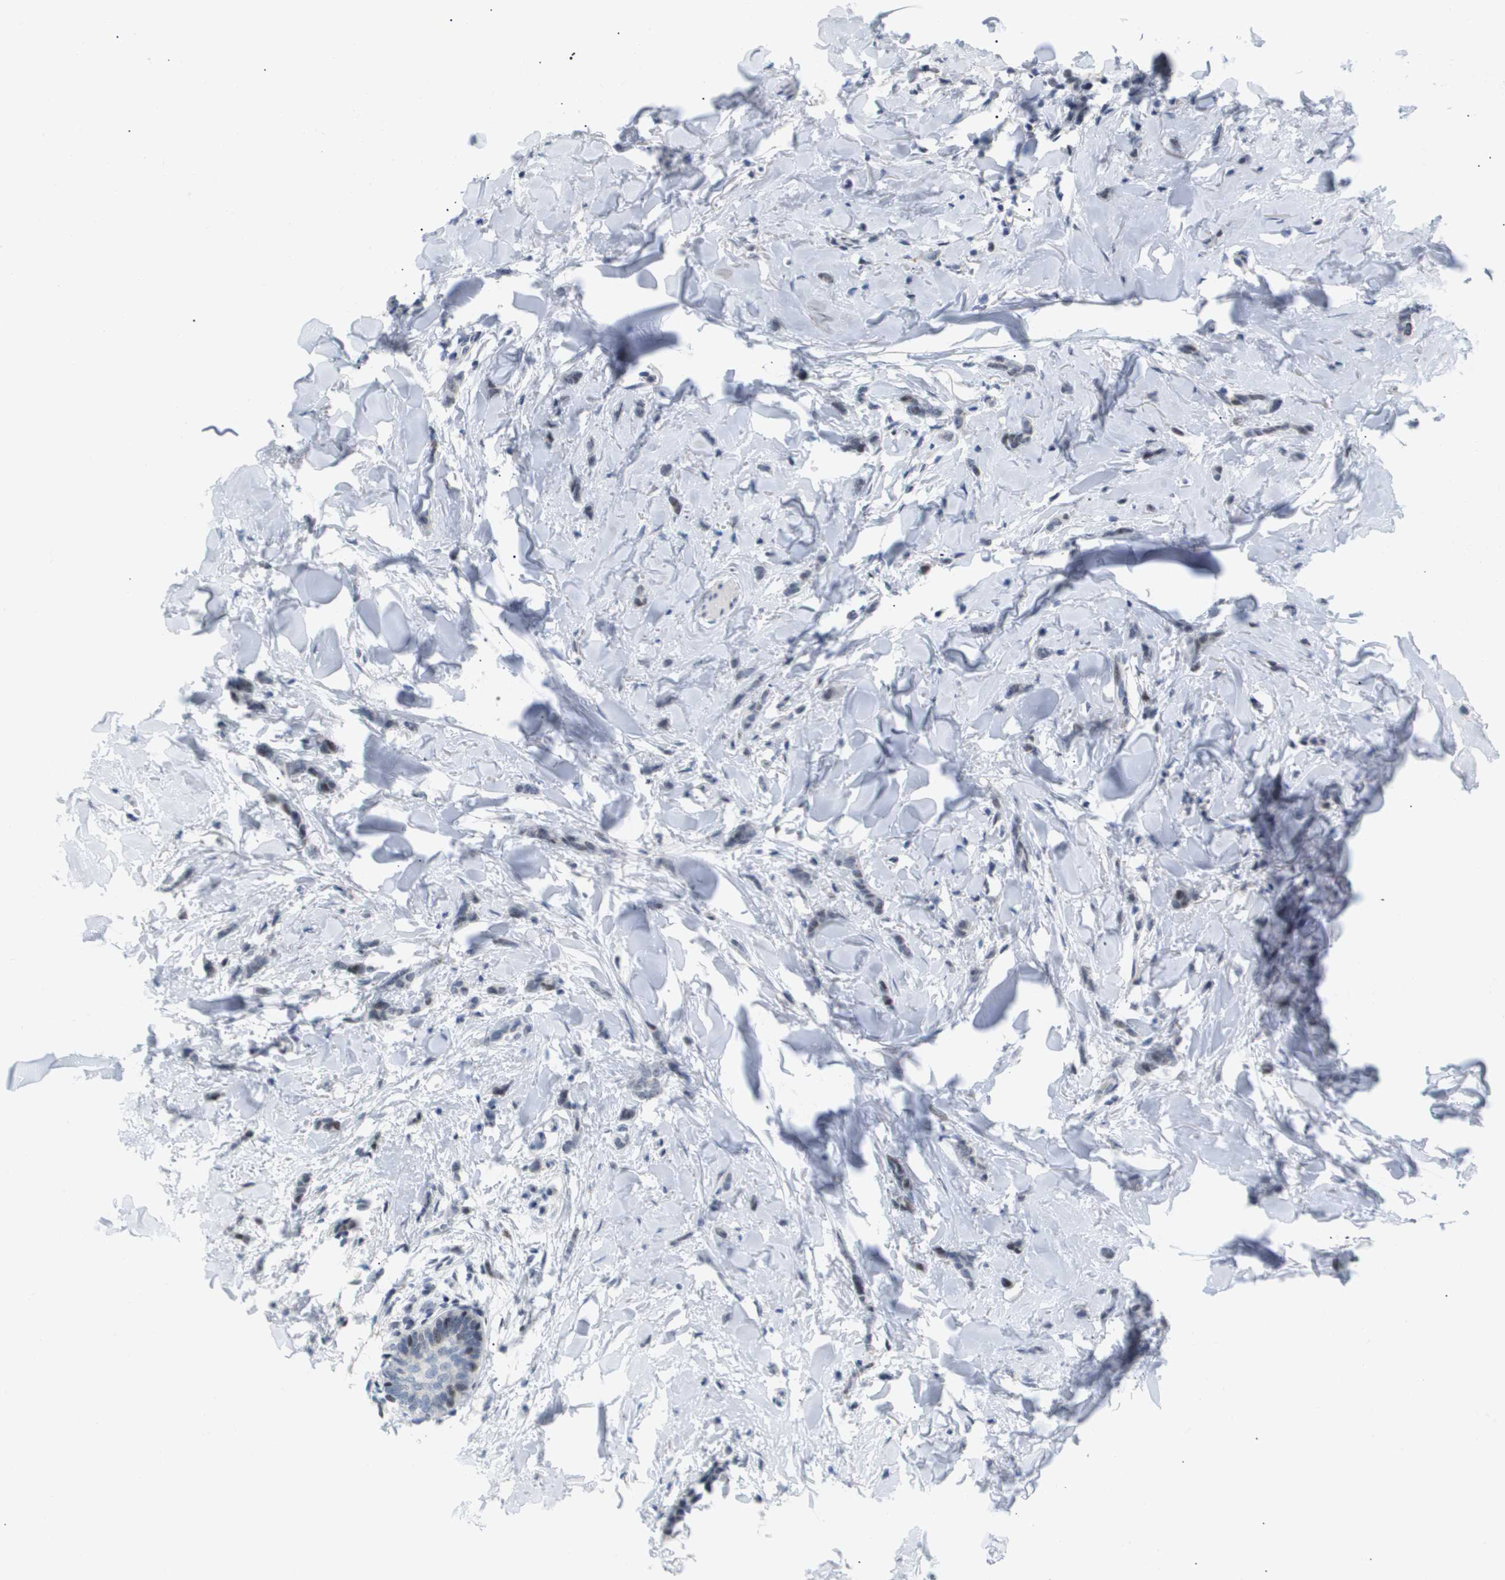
{"staining": {"intensity": "weak", "quantity": "<25%", "location": "nuclear"}, "tissue": "breast cancer", "cell_type": "Tumor cells", "image_type": "cancer", "snomed": [{"axis": "morphology", "description": "Lobular carcinoma"}, {"axis": "topography", "description": "Skin"}, {"axis": "topography", "description": "Breast"}], "caption": "Immunohistochemistry histopathology image of human breast cancer (lobular carcinoma) stained for a protein (brown), which reveals no staining in tumor cells.", "gene": "PPARD", "patient": {"sex": "female", "age": 46}}